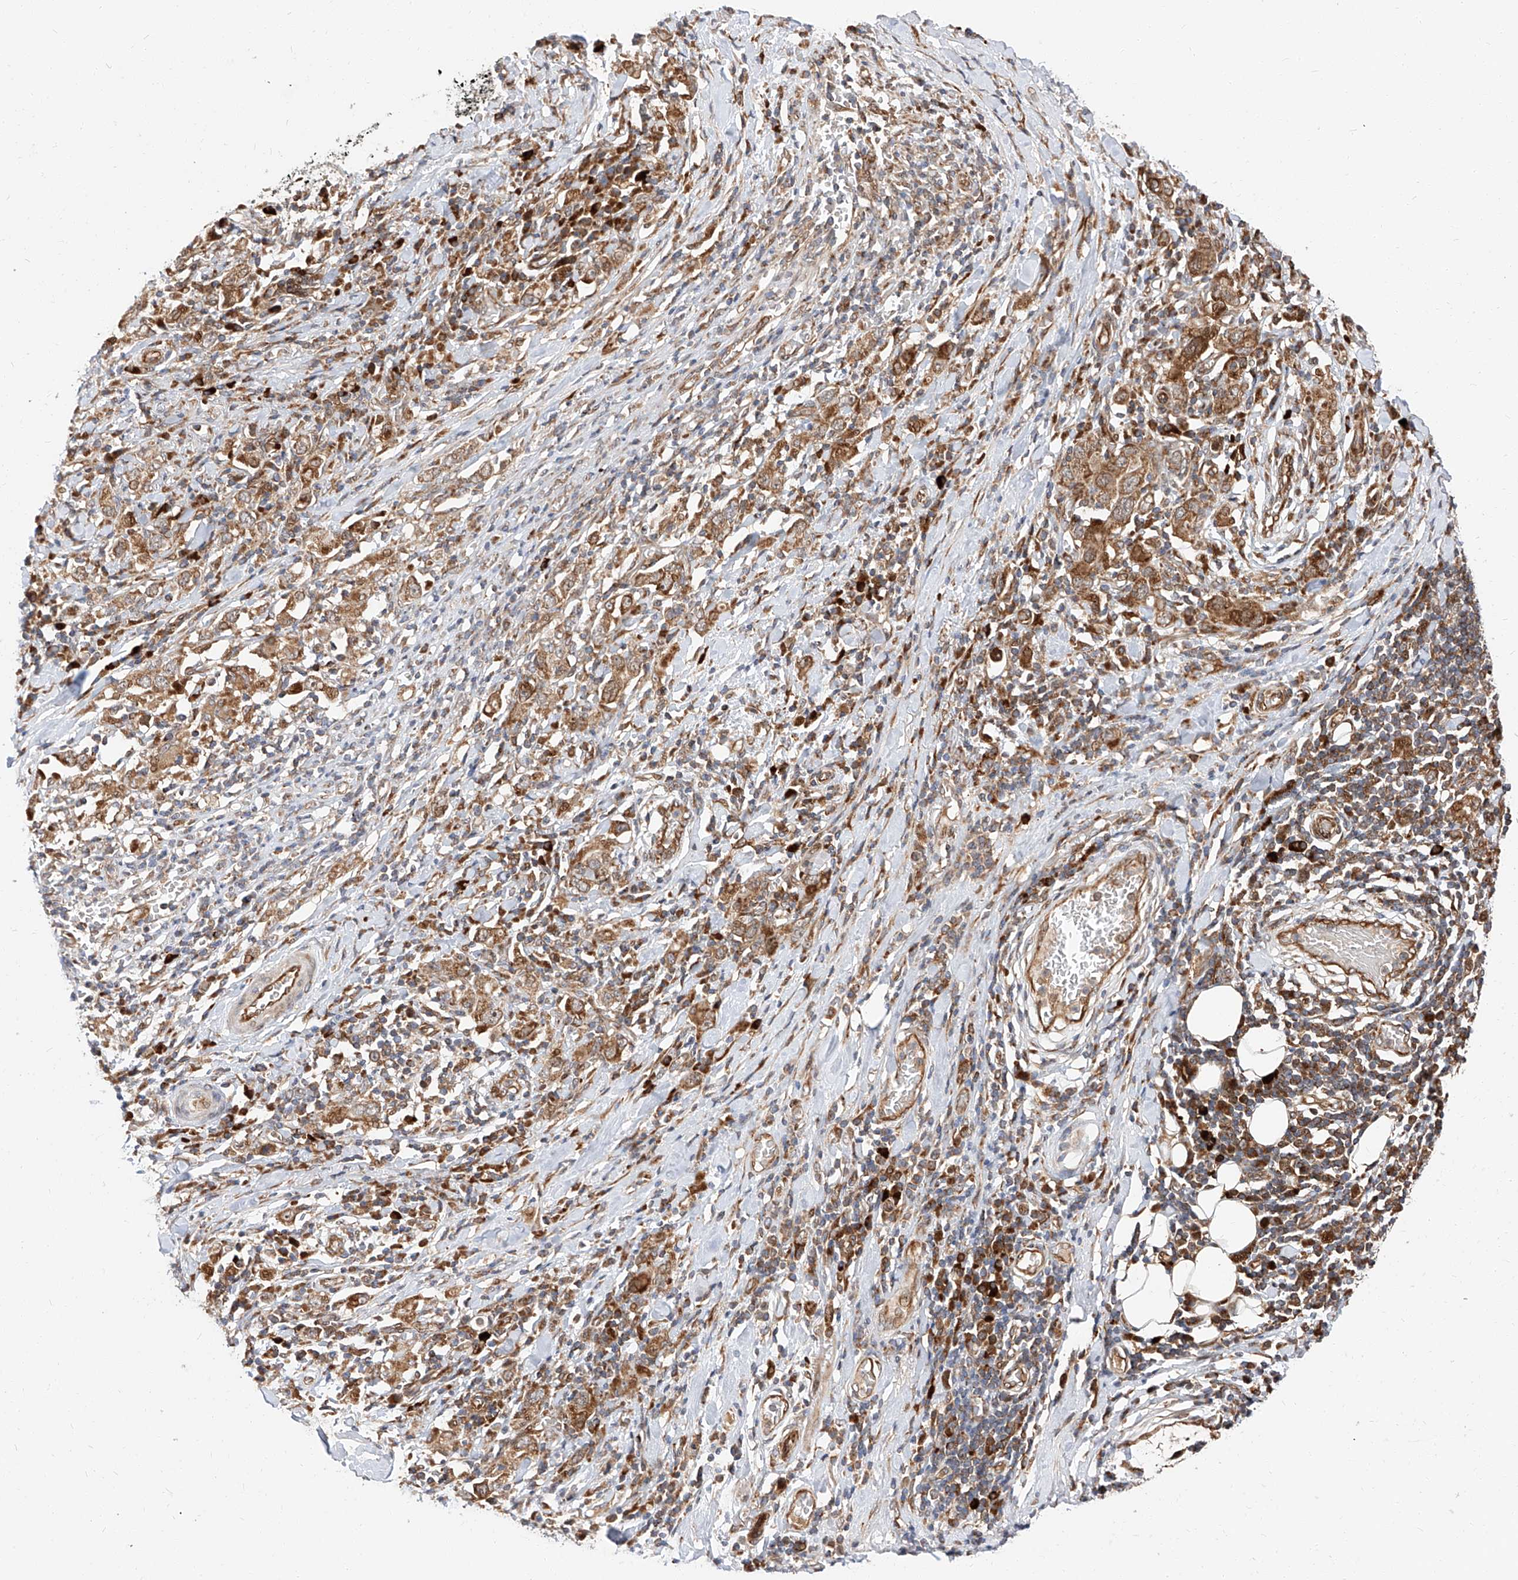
{"staining": {"intensity": "moderate", "quantity": ">75%", "location": "cytoplasmic/membranous"}, "tissue": "stomach cancer", "cell_type": "Tumor cells", "image_type": "cancer", "snomed": [{"axis": "morphology", "description": "Adenocarcinoma, NOS"}, {"axis": "topography", "description": "Stomach, upper"}], "caption": "Immunohistochemical staining of stomach cancer (adenocarcinoma) demonstrates moderate cytoplasmic/membranous protein positivity in about >75% of tumor cells. The staining was performed using DAB (3,3'-diaminobenzidine), with brown indicating positive protein expression. Nuclei are stained blue with hematoxylin.", "gene": "DIRAS3", "patient": {"sex": "male", "age": 62}}